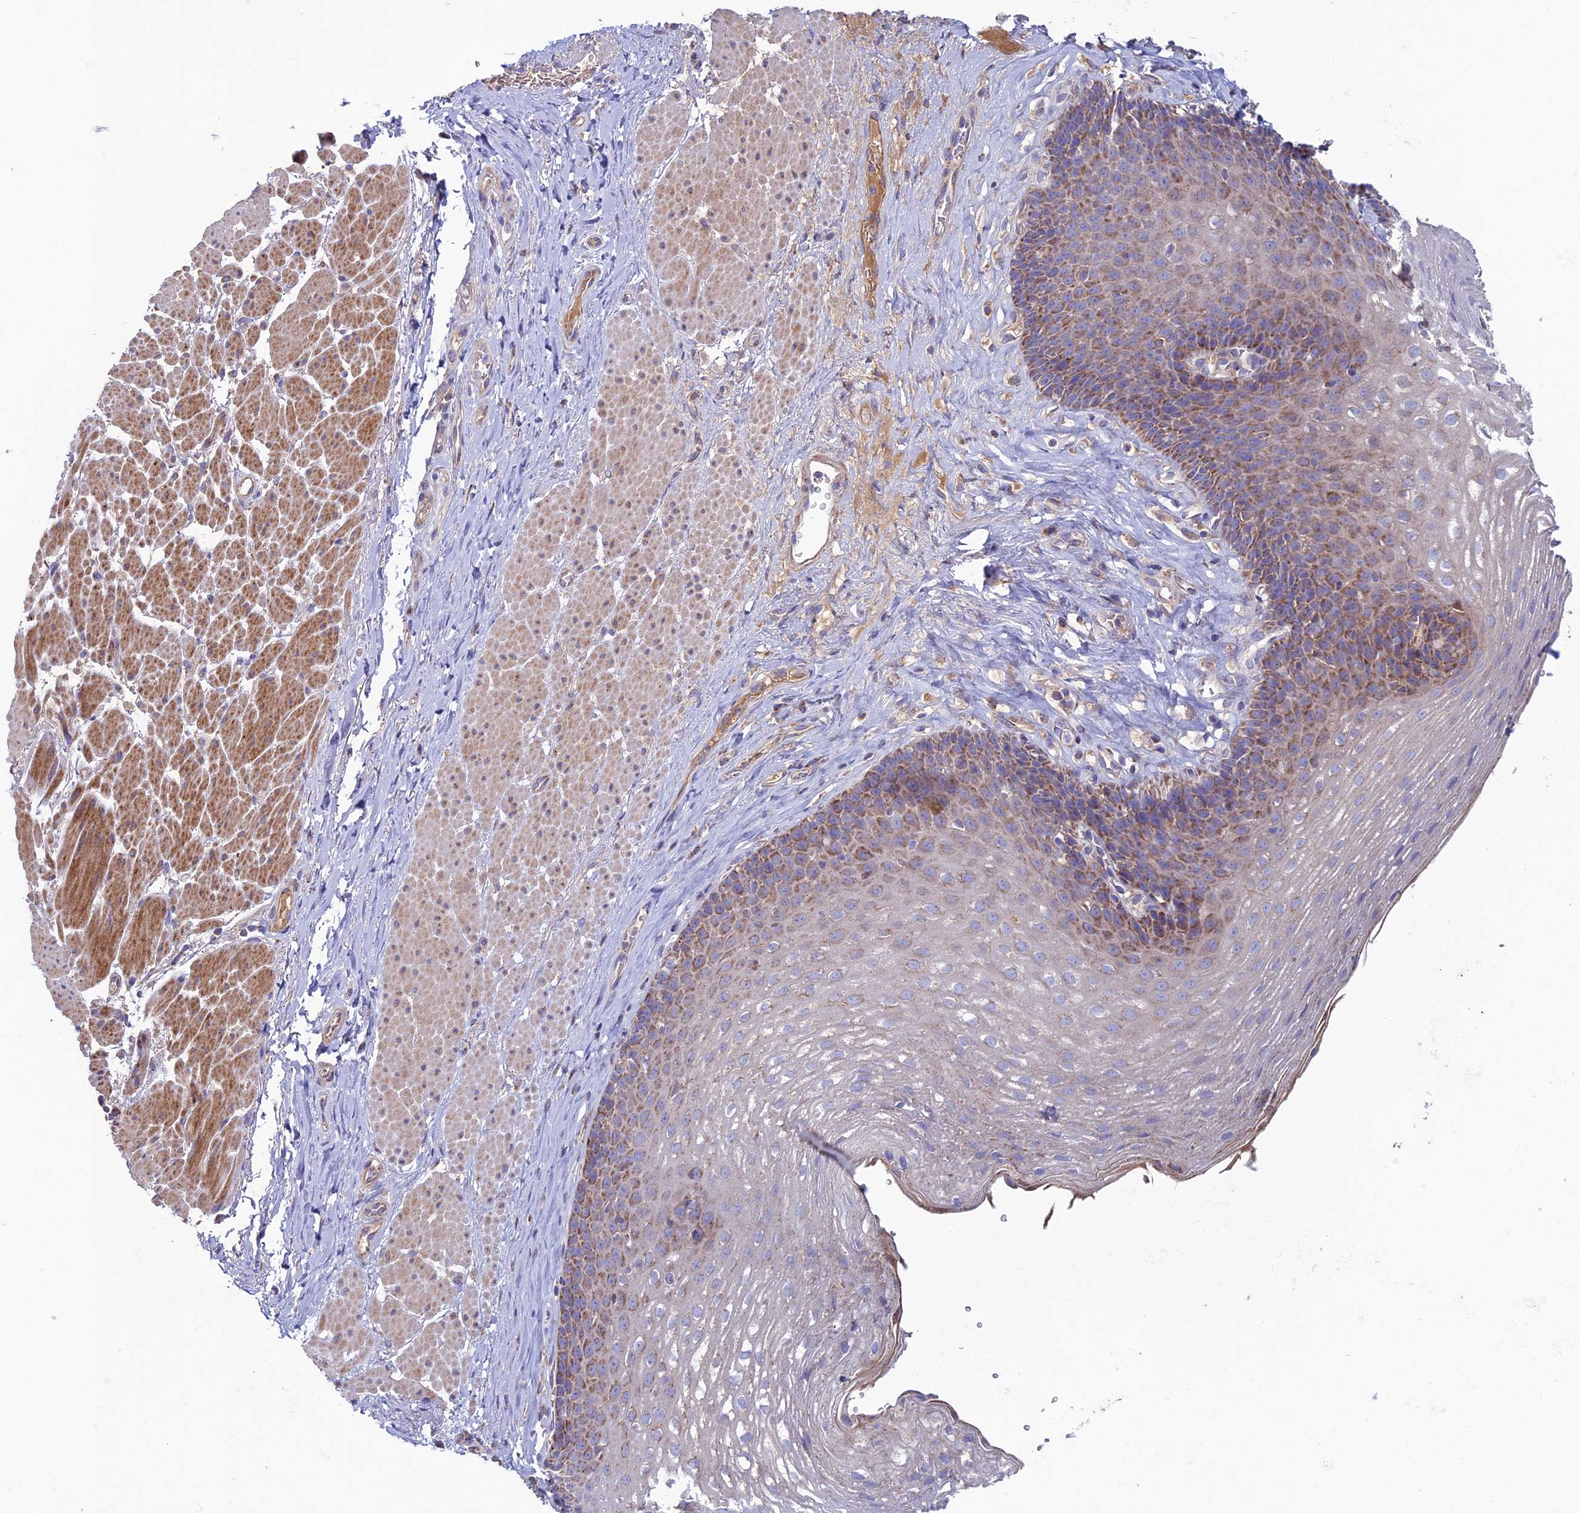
{"staining": {"intensity": "moderate", "quantity": "25%-75%", "location": "cytoplasmic/membranous"}, "tissue": "esophagus", "cell_type": "Squamous epithelial cells", "image_type": "normal", "snomed": [{"axis": "morphology", "description": "Normal tissue, NOS"}, {"axis": "topography", "description": "Esophagus"}], "caption": "Squamous epithelial cells demonstrate medium levels of moderate cytoplasmic/membranous staining in approximately 25%-75% of cells in unremarkable esophagus. Using DAB (3,3'-diaminobenzidine) (brown) and hematoxylin (blue) stains, captured at high magnification using brightfield microscopy.", "gene": "SLC15A5", "patient": {"sex": "female", "age": 66}}